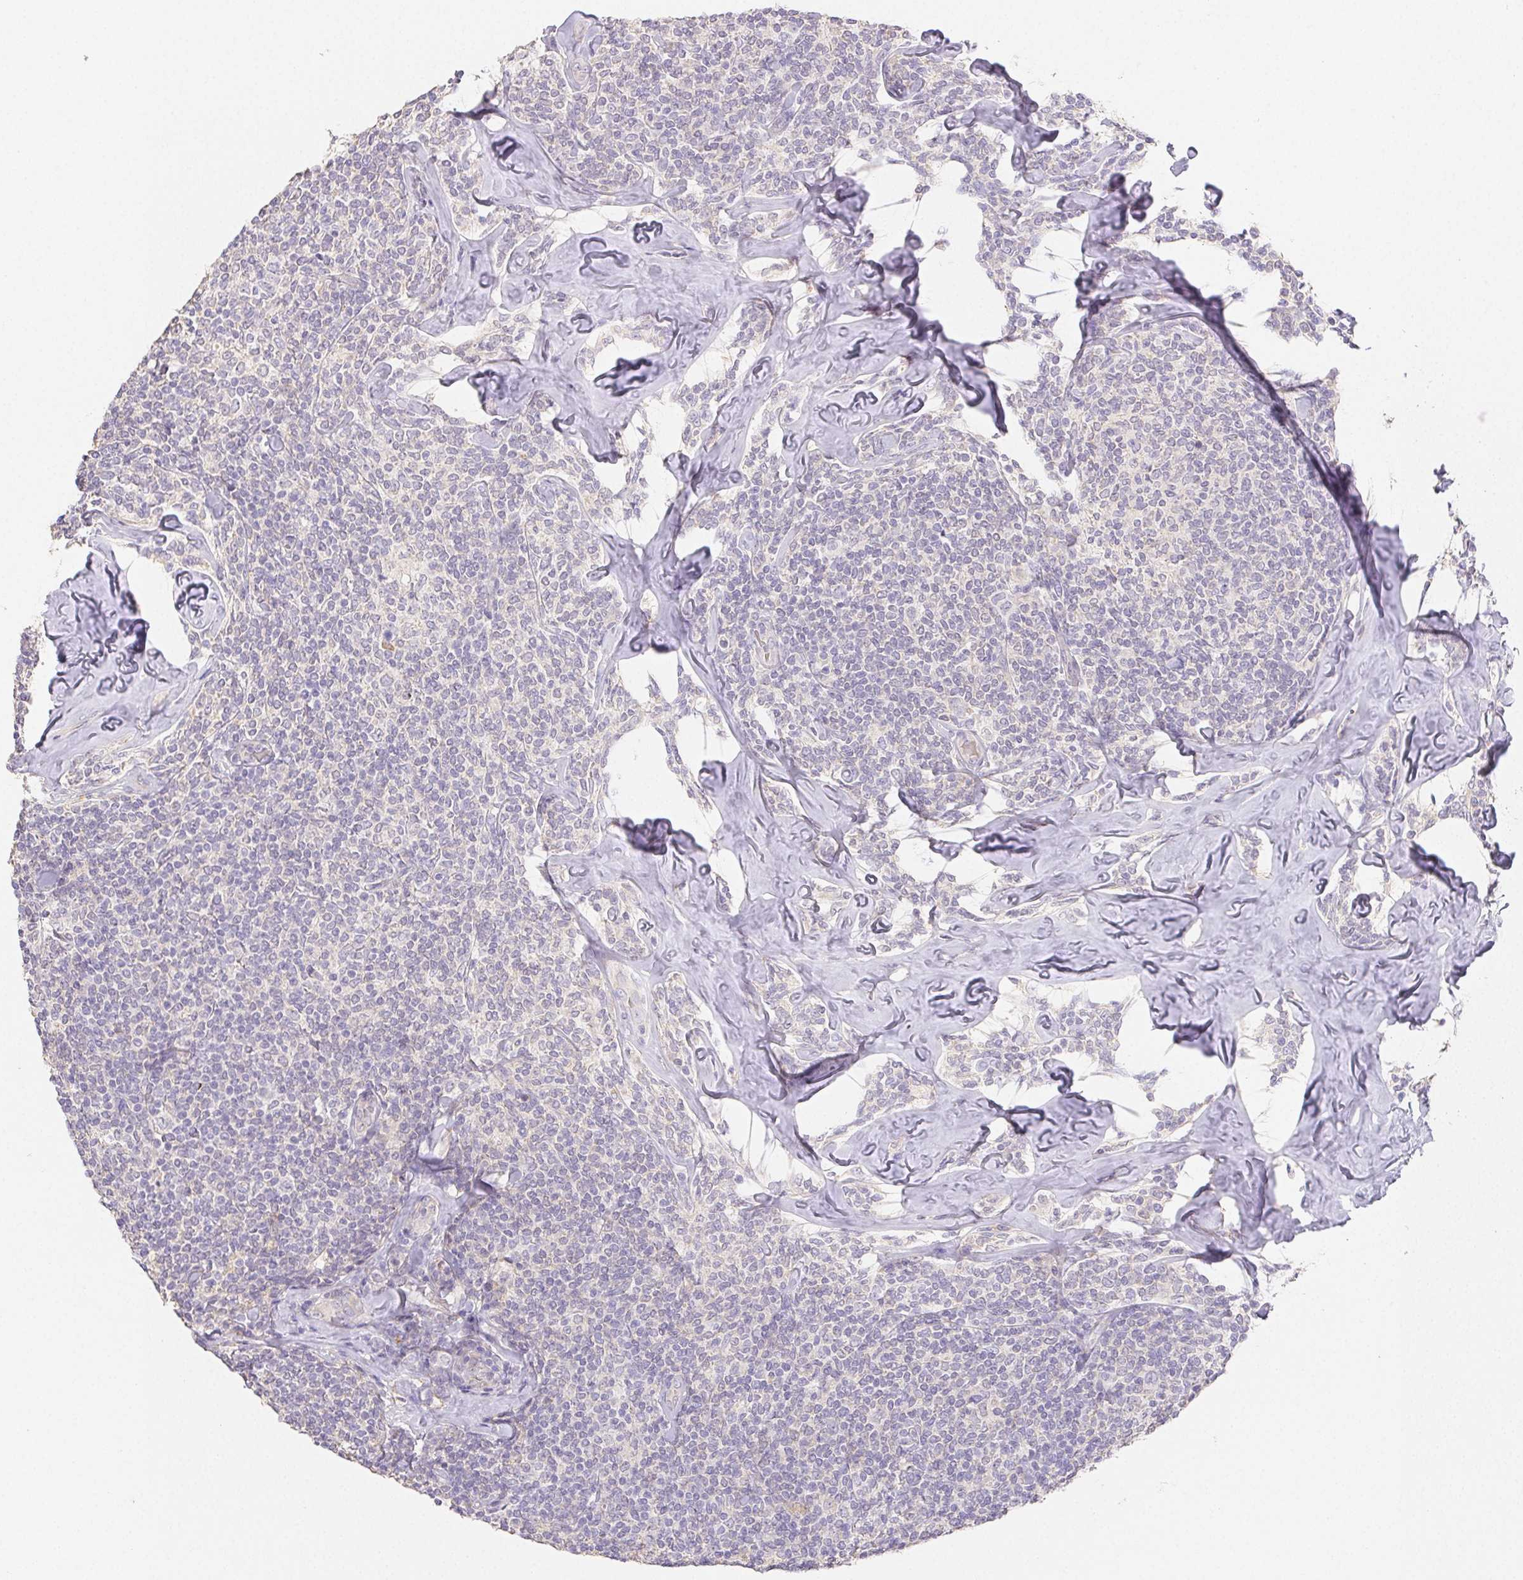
{"staining": {"intensity": "negative", "quantity": "none", "location": "none"}, "tissue": "lymphoma", "cell_type": "Tumor cells", "image_type": "cancer", "snomed": [{"axis": "morphology", "description": "Malignant lymphoma, non-Hodgkin's type, Low grade"}, {"axis": "topography", "description": "Lymph node"}], "caption": "The image exhibits no significant staining in tumor cells of lymphoma.", "gene": "ACVR1B", "patient": {"sex": "female", "age": 56}}